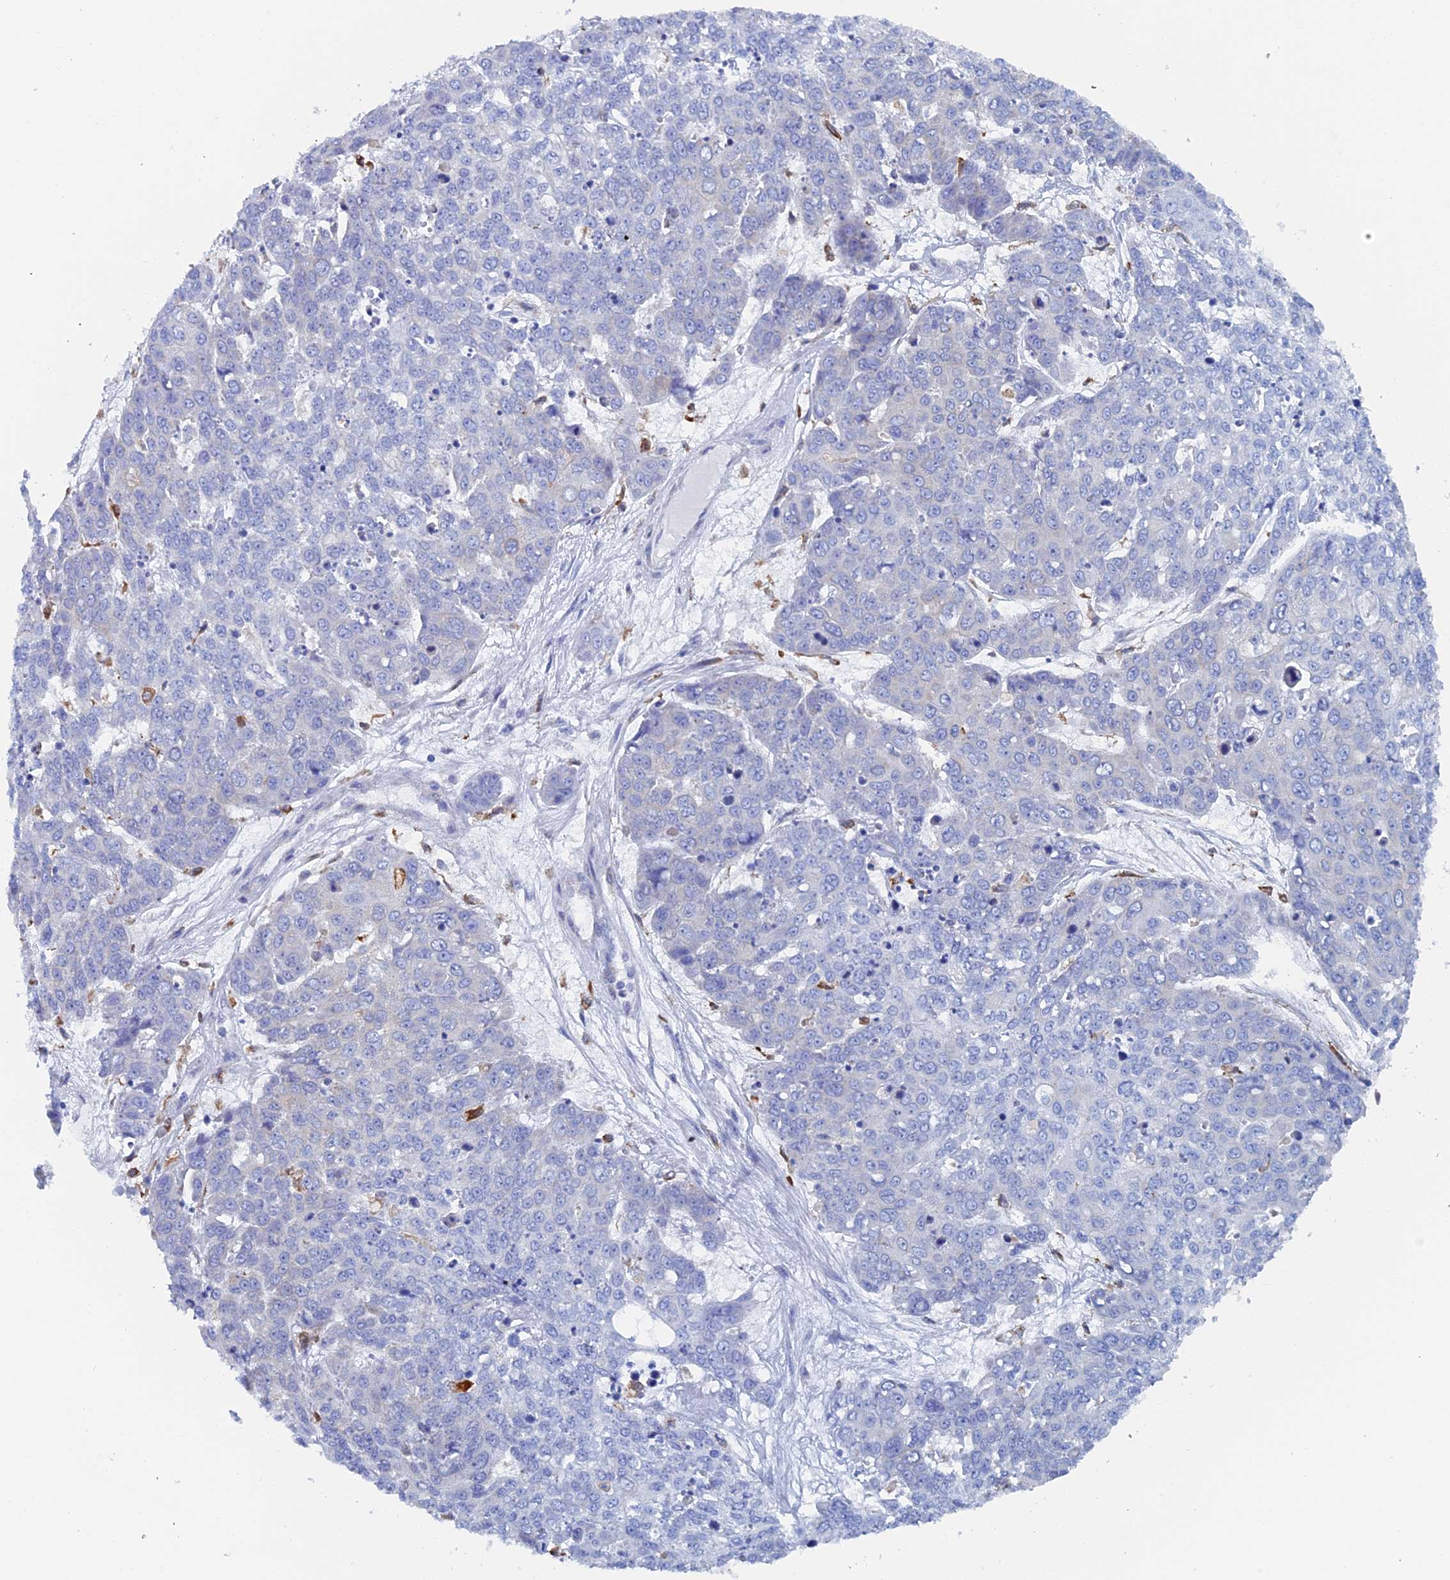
{"staining": {"intensity": "negative", "quantity": "none", "location": "none"}, "tissue": "skin cancer", "cell_type": "Tumor cells", "image_type": "cancer", "snomed": [{"axis": "morphology", "description": "Squamous cell carcinoma, NOS"}, {"axis": "topography", "description": "Skin"}], "caption": "A high-resolution photomicrograph shows immunohistochemistry (IHC) staining of skin cancer, which shows no significant expression in tumor cells. Brightfield microscopy of immunohistochemistry (IHC) stained with DAB (3,3'-diaminobenzidine) (brown) and hematoxylin (blue), captured at high magnification.", "gene": "COG7", "patient": {"sex": "male", "age": 71}}